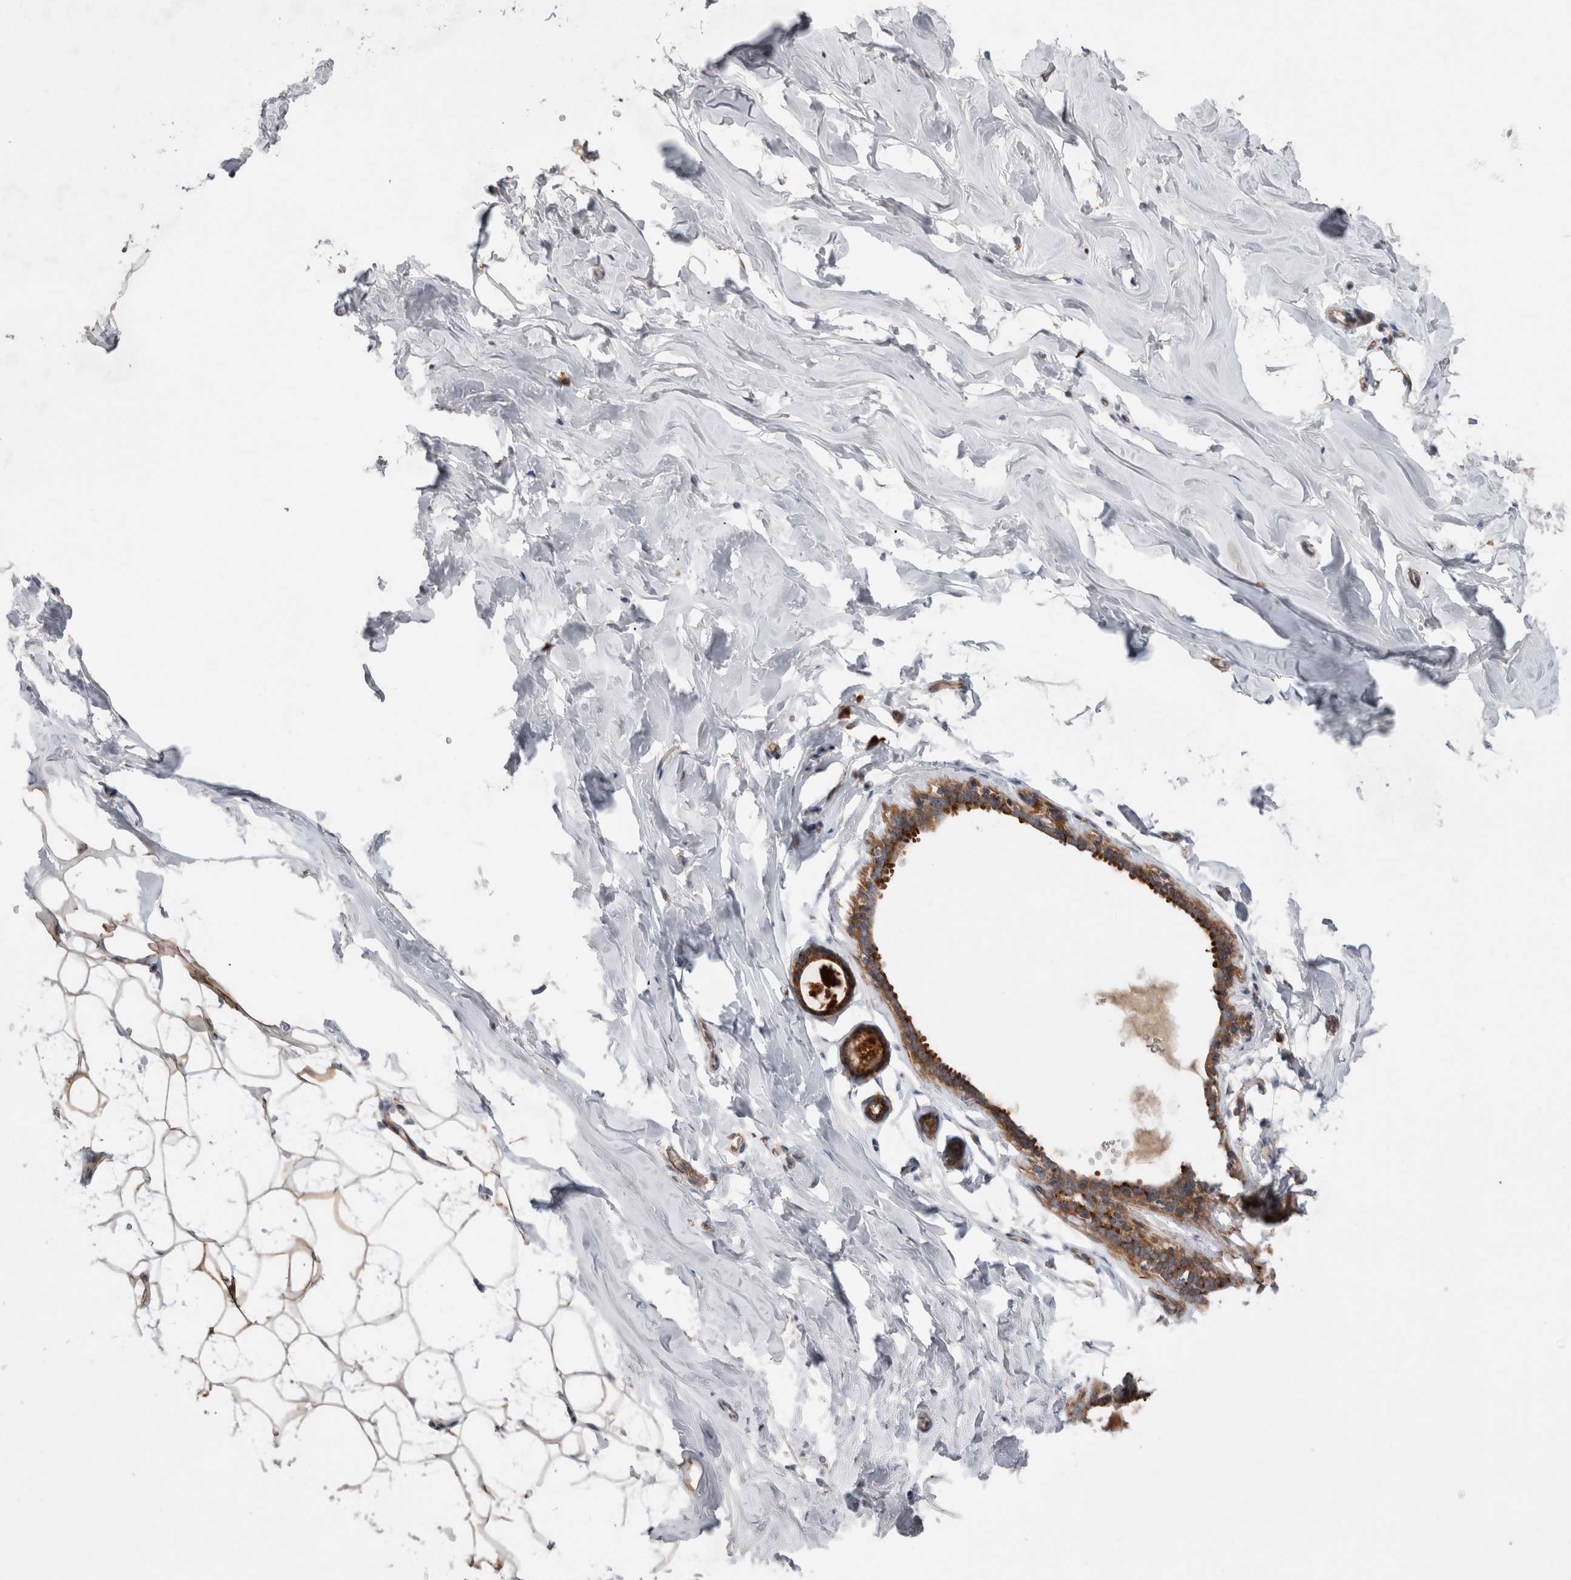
{"staining": {"intensity": "weak", "quantity": "25%-75%", "location": "cytoplasmic/membranous"}, "tissue": "adipose tissue", "cell_type": "Adipocytes", "image_type": "normal", "snomed": [{"axis": "morphology", "description": "Normal tissue, NOS"}, {"axis": "morphology", "description": "Fibrosis, NOS"}, {"axis": "topography", "description": "Breast"}, {"axis": "topography", "description": "Adipose tissue"}], "caption": "Adipose tissue stained for a protein (brown) exhibits weak cytoplasmic/membranous positive expression in approximately 25%-75% of adipocytes.", "gene": "PDCD10", "patient": {"sex": "female", "age": 39}}